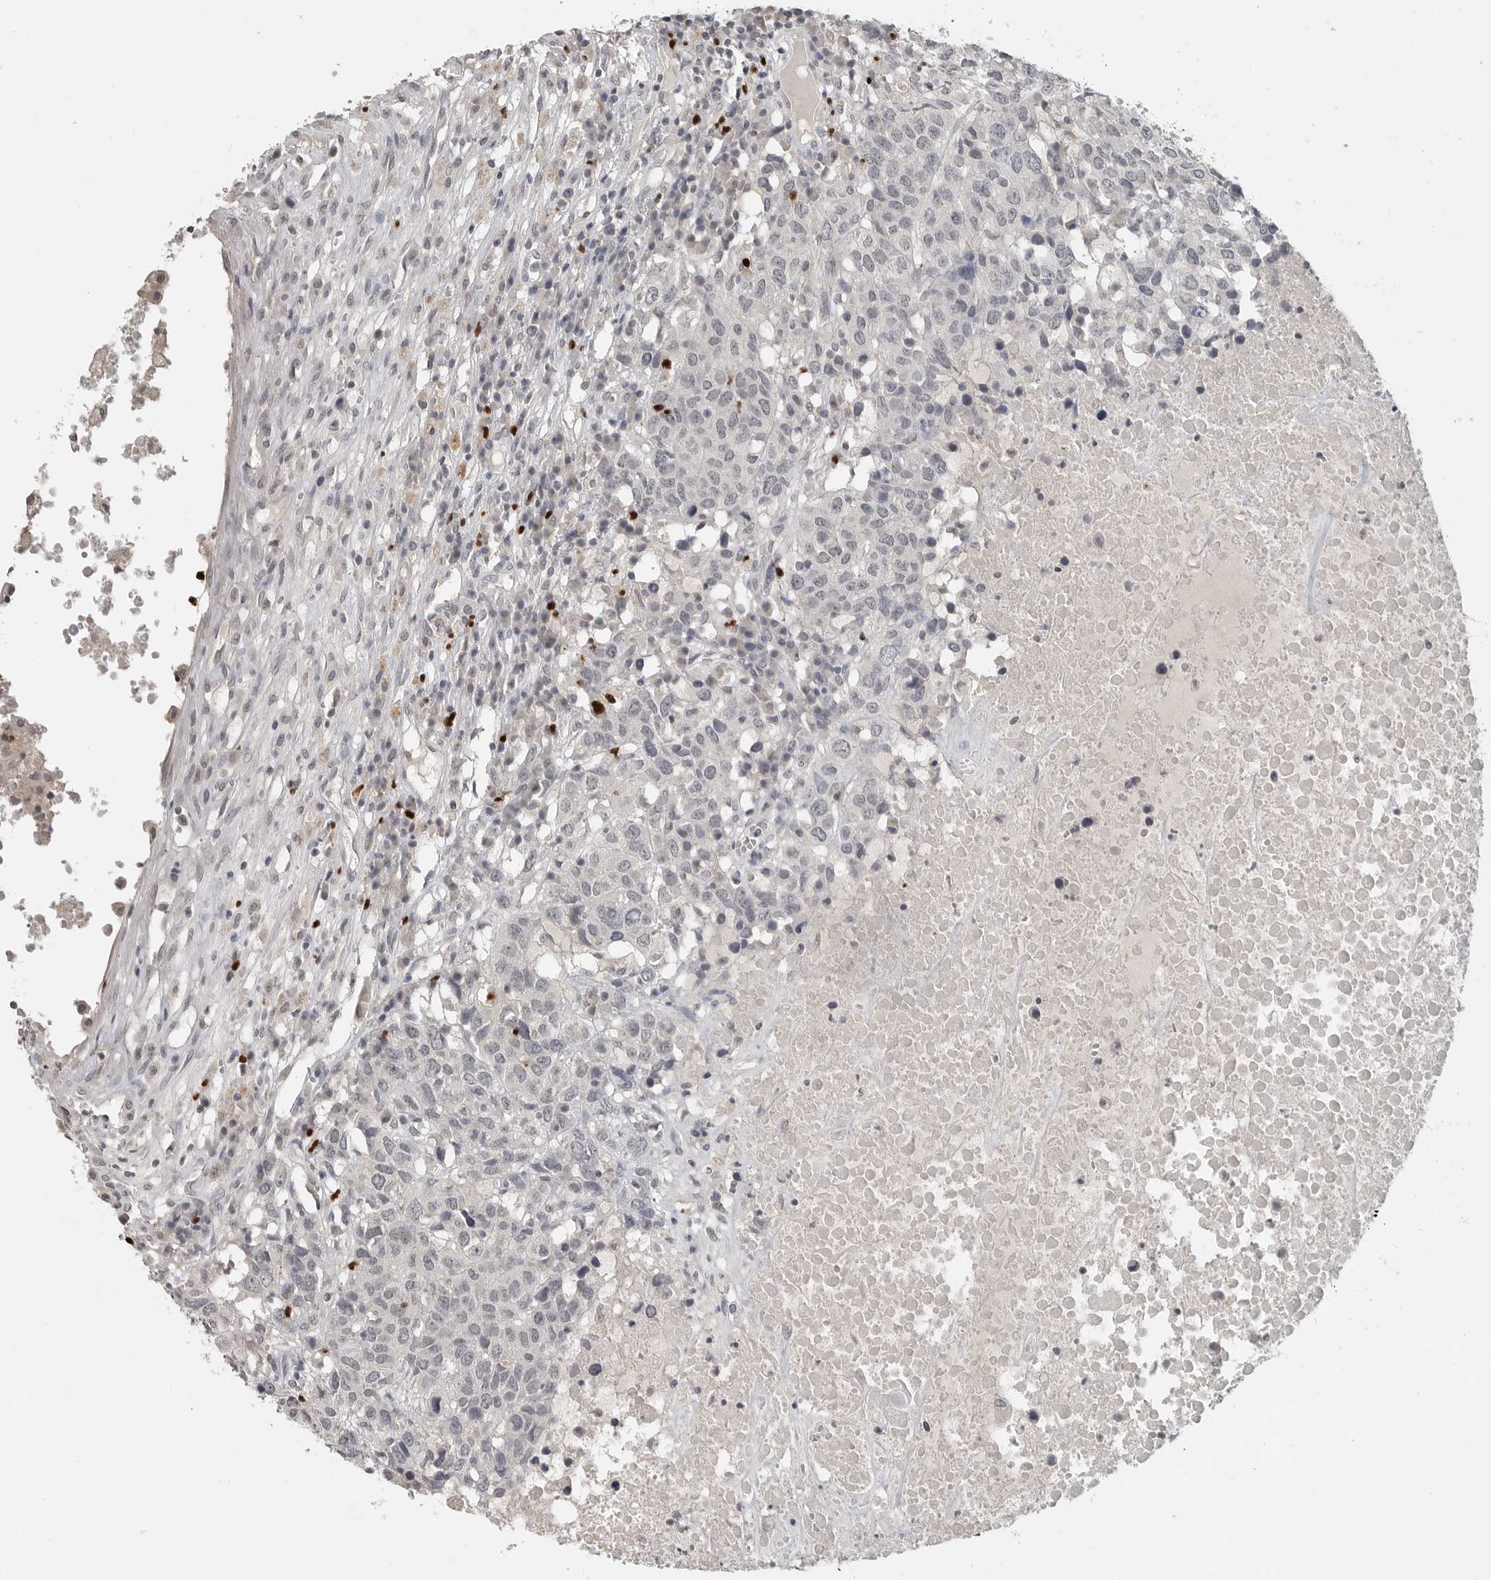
{"staining": {"intensity": "negative", "quantity": "none", "location": "none"}, "tissue": "head and neck cancer", "cell_type": "Tumor cells", "image_type": "cancer", "snomed": [{"axis": "morphology", "description": "Squamous cell carcinoma, NOS"}, {"axis": "topography", "description": "Head-Neck"}], "caption": "Immunohistochemistry (IHC) image of neoplastic tissue: human head and neck squamous cell carcinoma stained with DAB demonstrates no significant protein expression in tumor cells.", "gene": "FOXP3", "patient": {"sex": "male", "age": 66}}